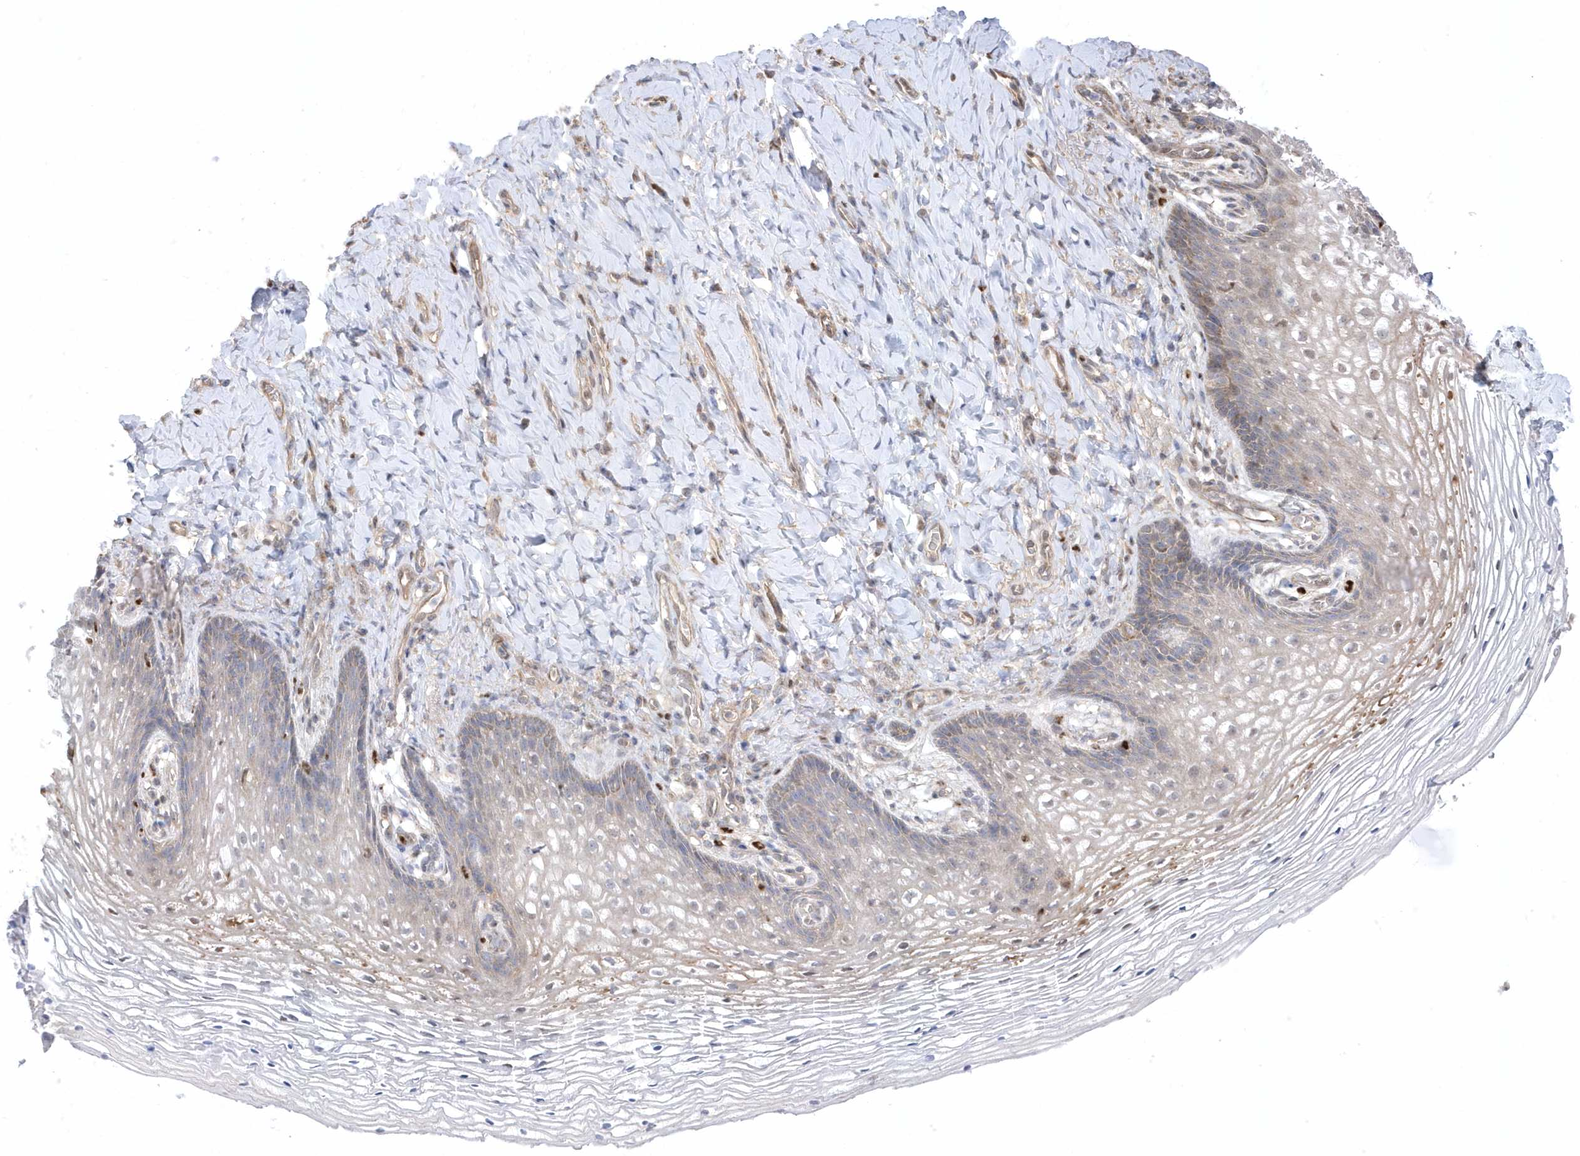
{"staining": {"intensity": "weak", "quantity": "<25%", "location": "cytoplasmic/membranous"}, "tissue": "vagina", "cell_type": "Squamous epithelial cells", "image_type": "normal", "snomed": [{"axis": "morphology", "description": "Normal tissue, NOS"}, {"axis": "topography", "description": "Vagina"}], "caption": "Vagina stained for a protein using IHC displays no positivity squamous epithelial cells.", "gene": "GTPBP6", "patient": {"sex": "female", "age": 60}}